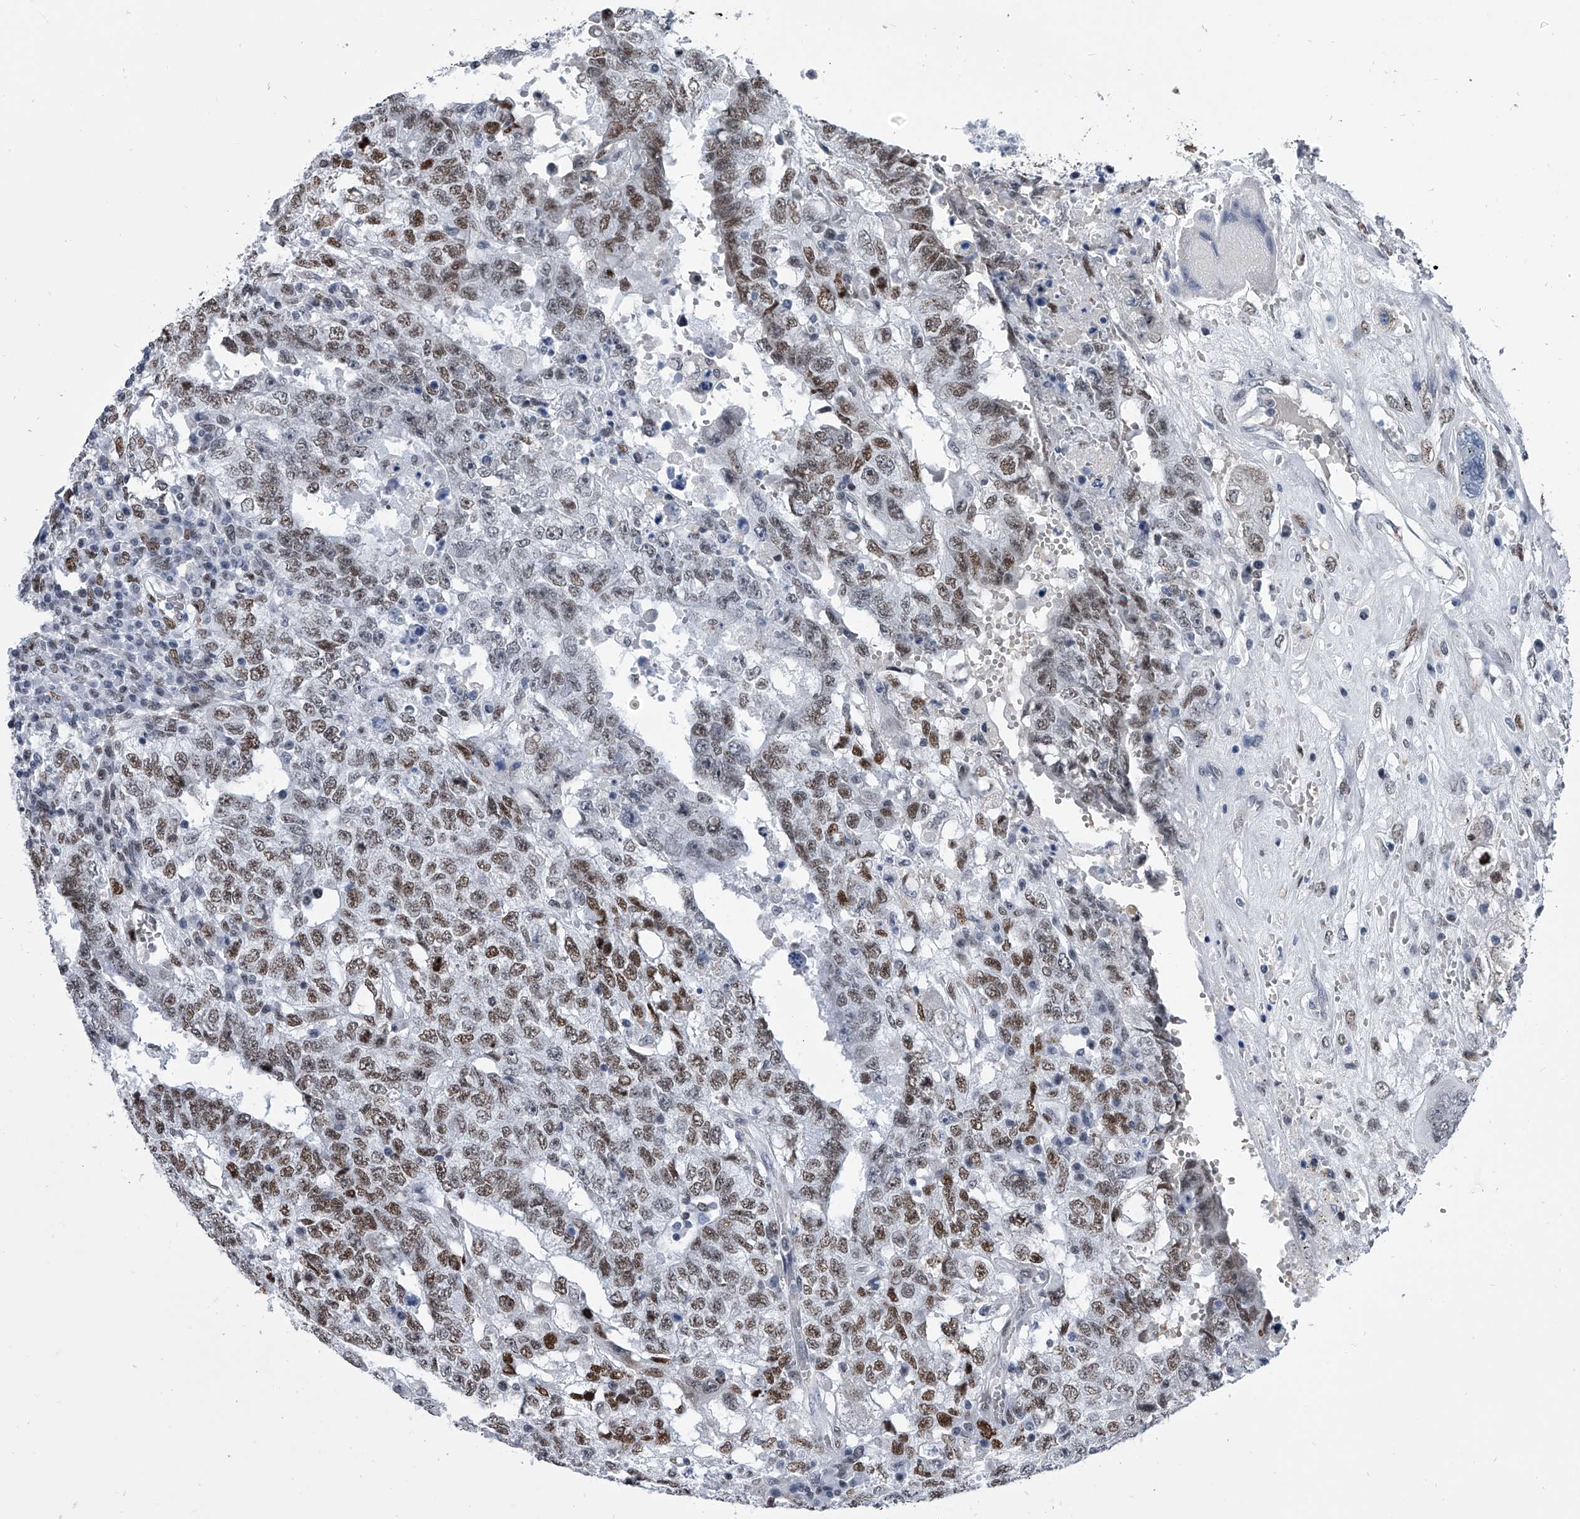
{"staining": {"intensity": "moderate", "quantity": ">75%", "location": "nuclear"}, "tissue": "testis cancer", "cell_type": "Tumor cells", "image_type": "cancer", "snomed": [{"axis": "morphology", "description": "Carcinoma, Embryonal, NOS"}, {"axis": "topography", "description": "Testis"}], "caption": "Testis embryonal carcinoma stained with immunohistochemistry (IHC) shows moderate nuclear expression in about >75% of tumor cells. (Stains: DAB (3,3'-diaminobenzidine) in brown, nuclei in blue, Microscopy: brightfield microscopy at high magnification).", "gene": "SIM2", "patient": {"sex": "male", "age": 26}}